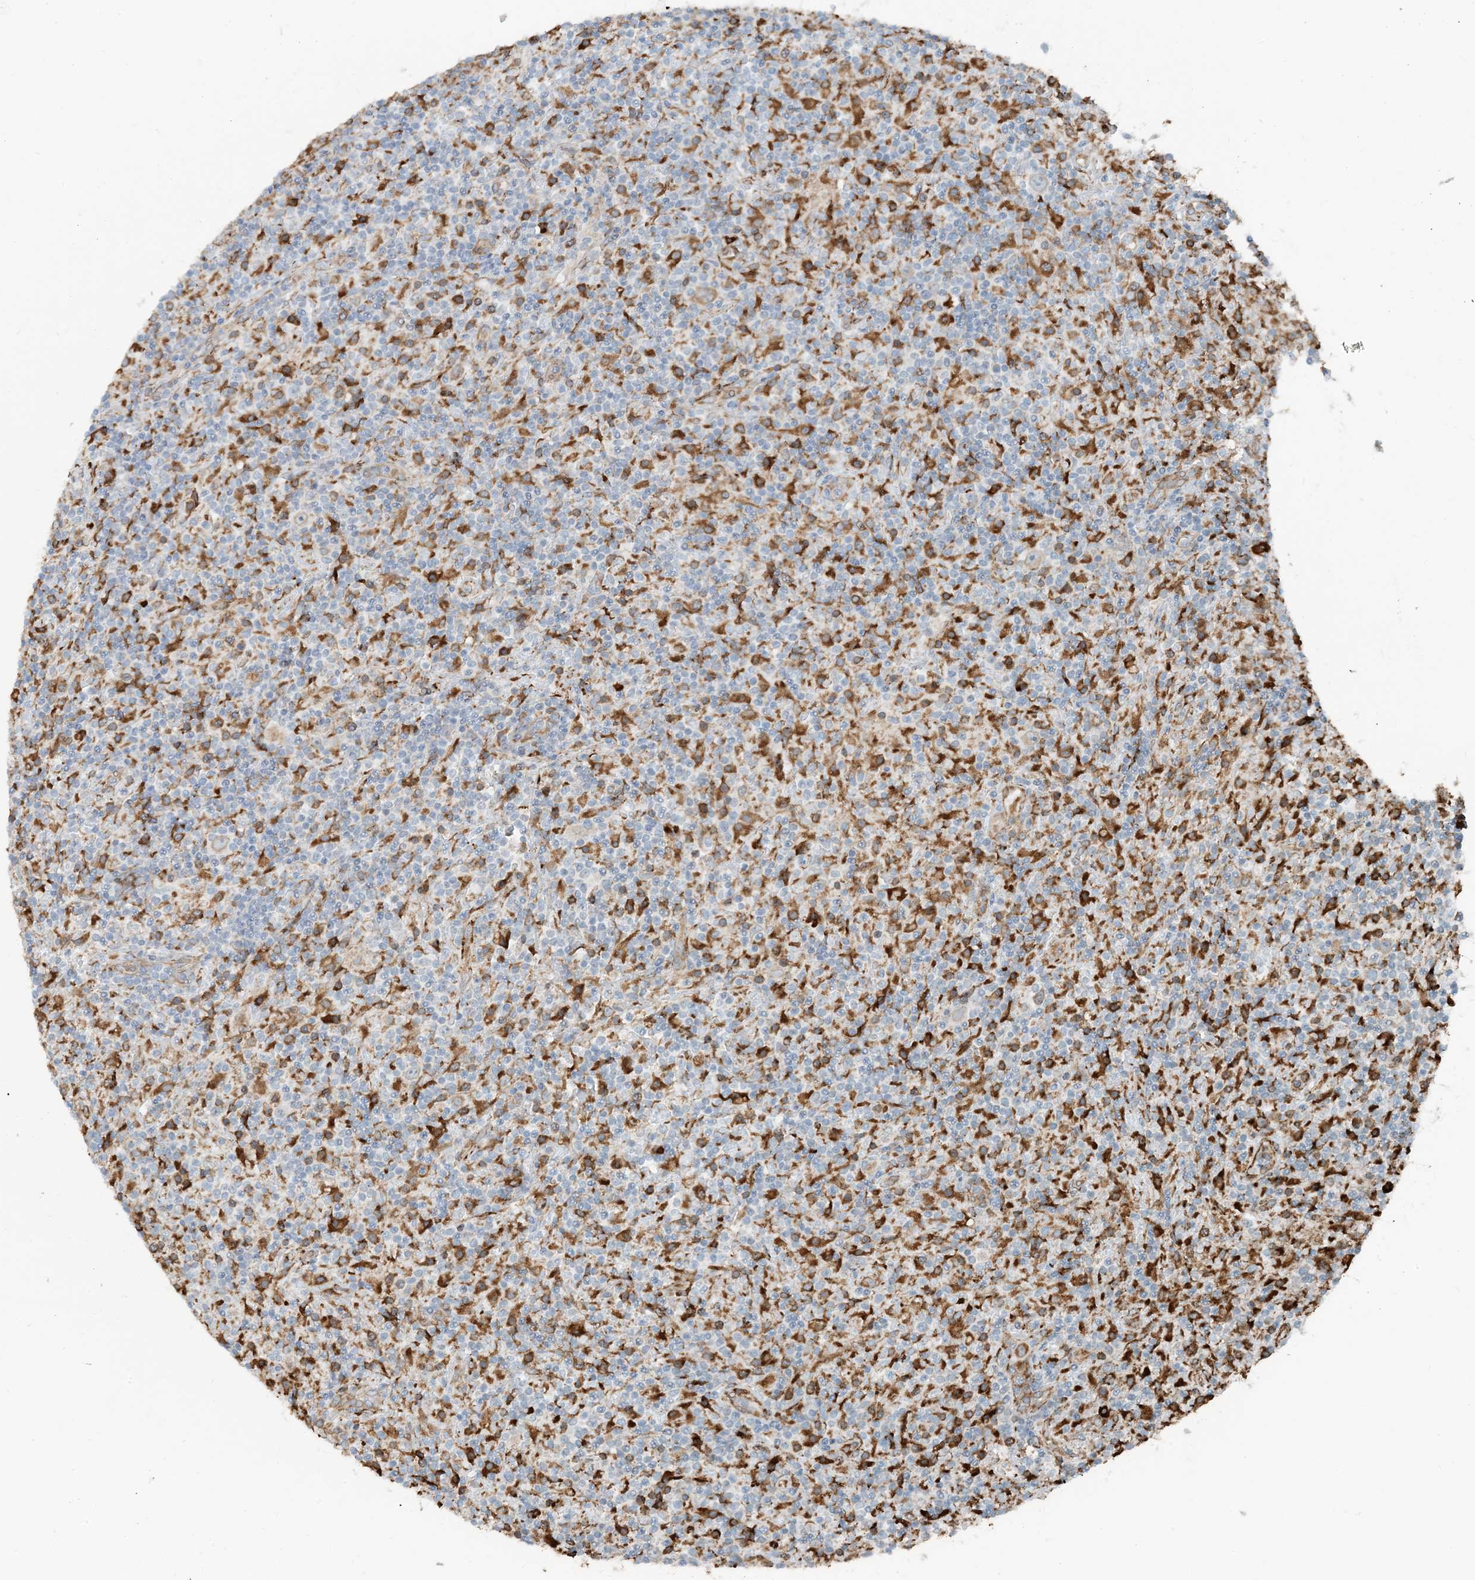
{"staining": {"intensity": "negative", "quantity": "none", "location": "none"}, "tissue": "lymphoma", "cell_type": "Tumor cells", "image_type": "cancer", "snomed": [{"axis": "morphology", "description": "Hodgkin's disease, NOS"}, {"axis": "topography", "description": "Lymph node"}], "caption": "Tumor cells are negative for protein expression in human lymphoma.", "gene": "CERKL", "patient": {"sex": "male", "age": 70}}